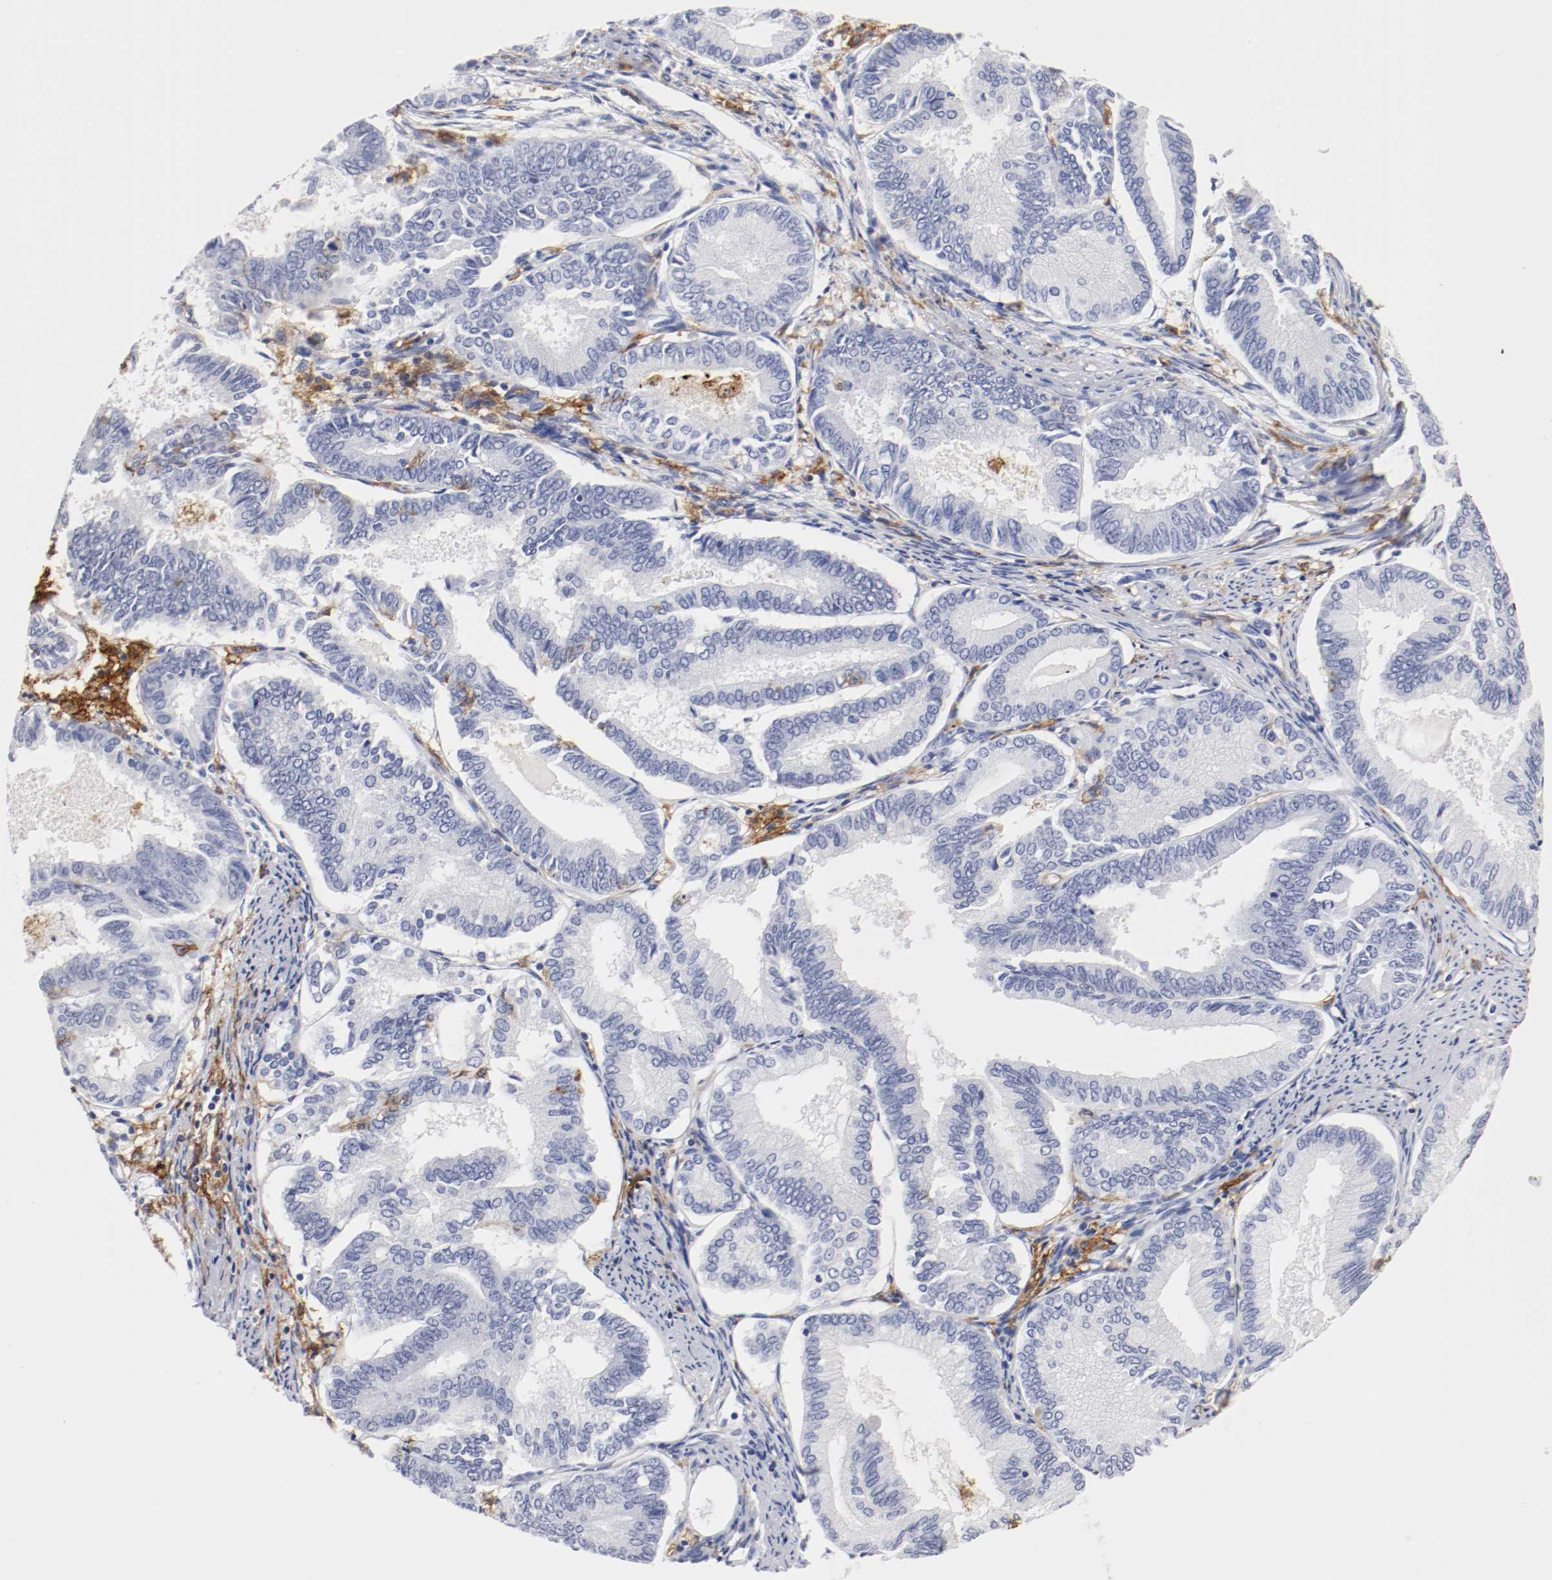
{"staining": {"intensity": "negative", "quantity": "none", "location": "none"}, "tissue": "endometrial cancer", "cell_type": "Tumor cells", "image_type": "cancer", "snomed": [{"axis": "morphology", "description": "Adenocarcinoma, NOS"}, {"axis": "topography", "description": "Endometrium"}], "caption": "The micrograph displays no staining of tumor cells in adenocarcinoma (endometrial). (DAB (3,3'-diaminobenzidine) IHC, high magnification).", "gene": "ITGAX", "patient": {"sex": "female", "age": 86}}